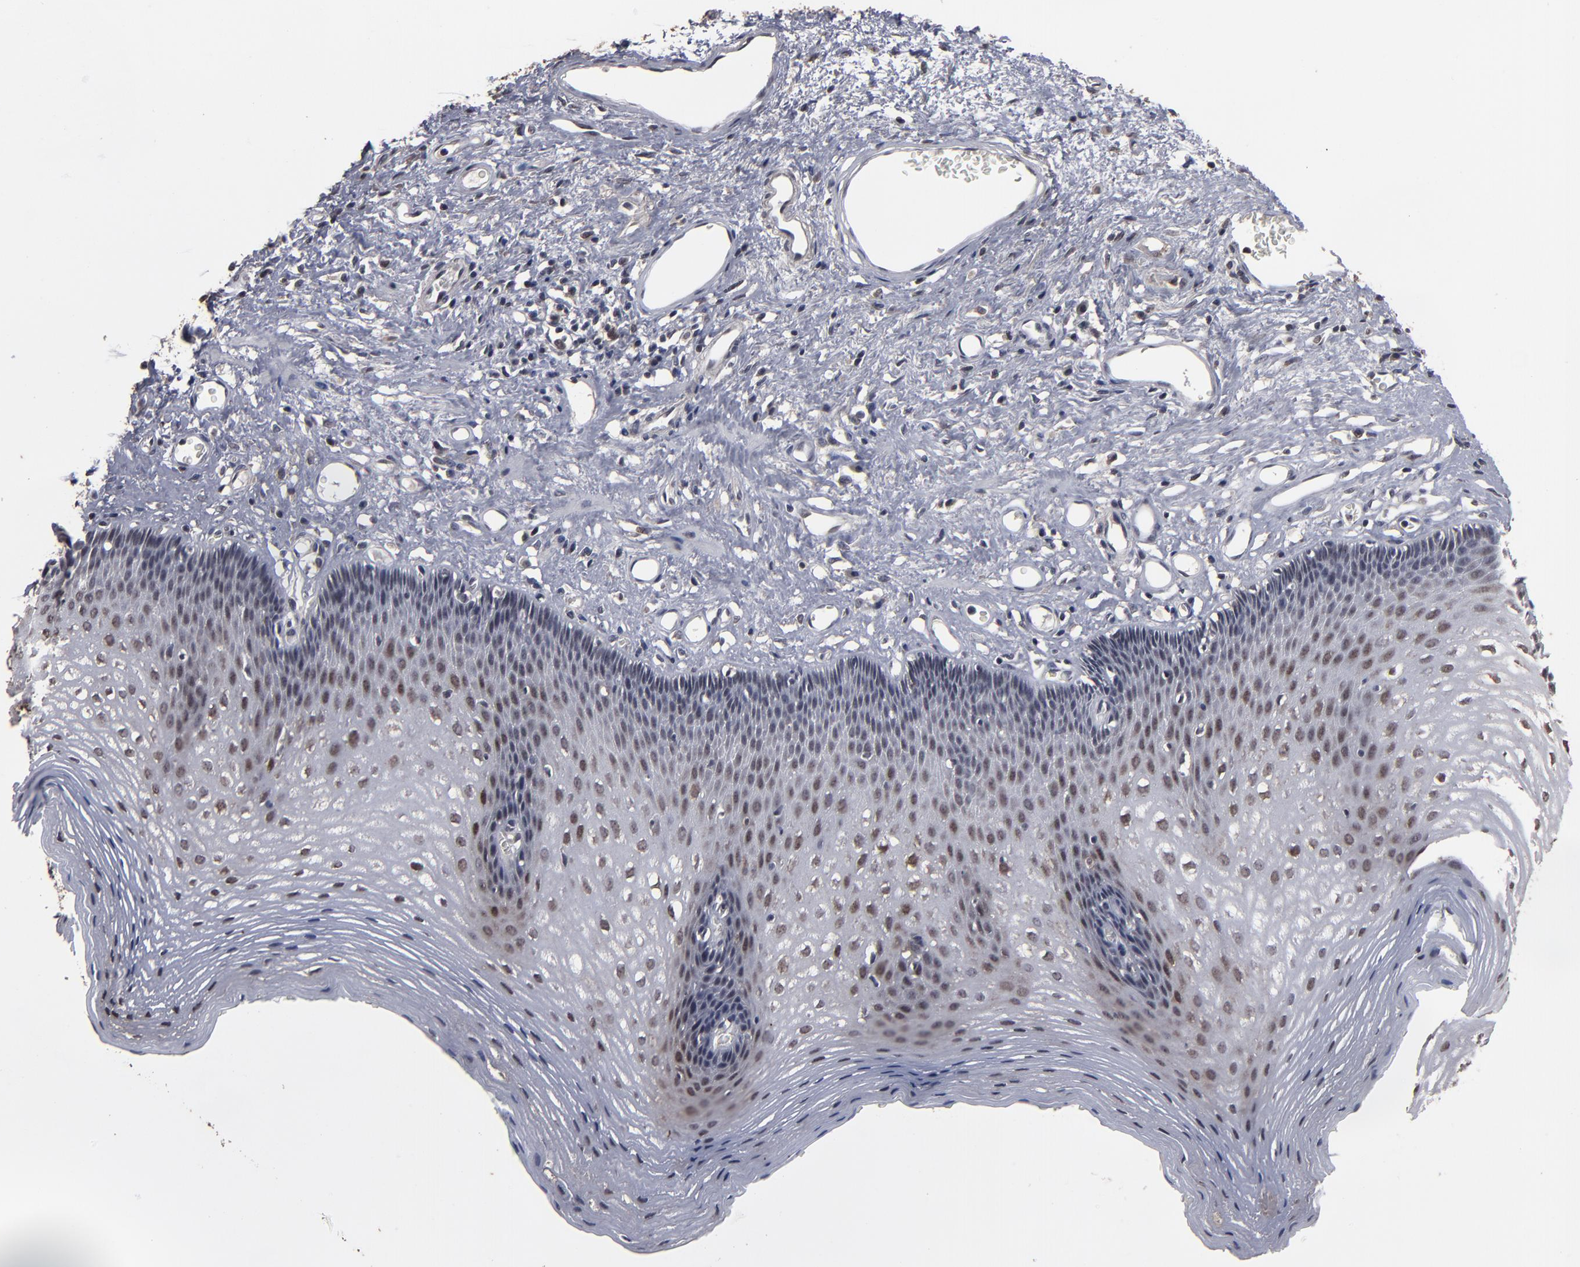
{"staining": {"intensity": "moderate", "quantity": "25%-75%", "location": "nuclear"}, "tissue": "esophagus", "cell_type": "Squamous epithelial cells", "image_type": "normal", "snomed": [{"axis": "morphology", "description": "Normal tissue, NOS"}, {"axis": "topography", "description": "Esophagus"}], "caption": "This micrograph reveals normal esophagus stained with immunohistochemistry (IHC) to label a protein in brown. The nuclear of squamous epithelial cells show moderate positivity for the protein. Nuclei are counter-stained blue.", "gene": "SLC22A17", "patient": {"sex": "female", "age": 70}}